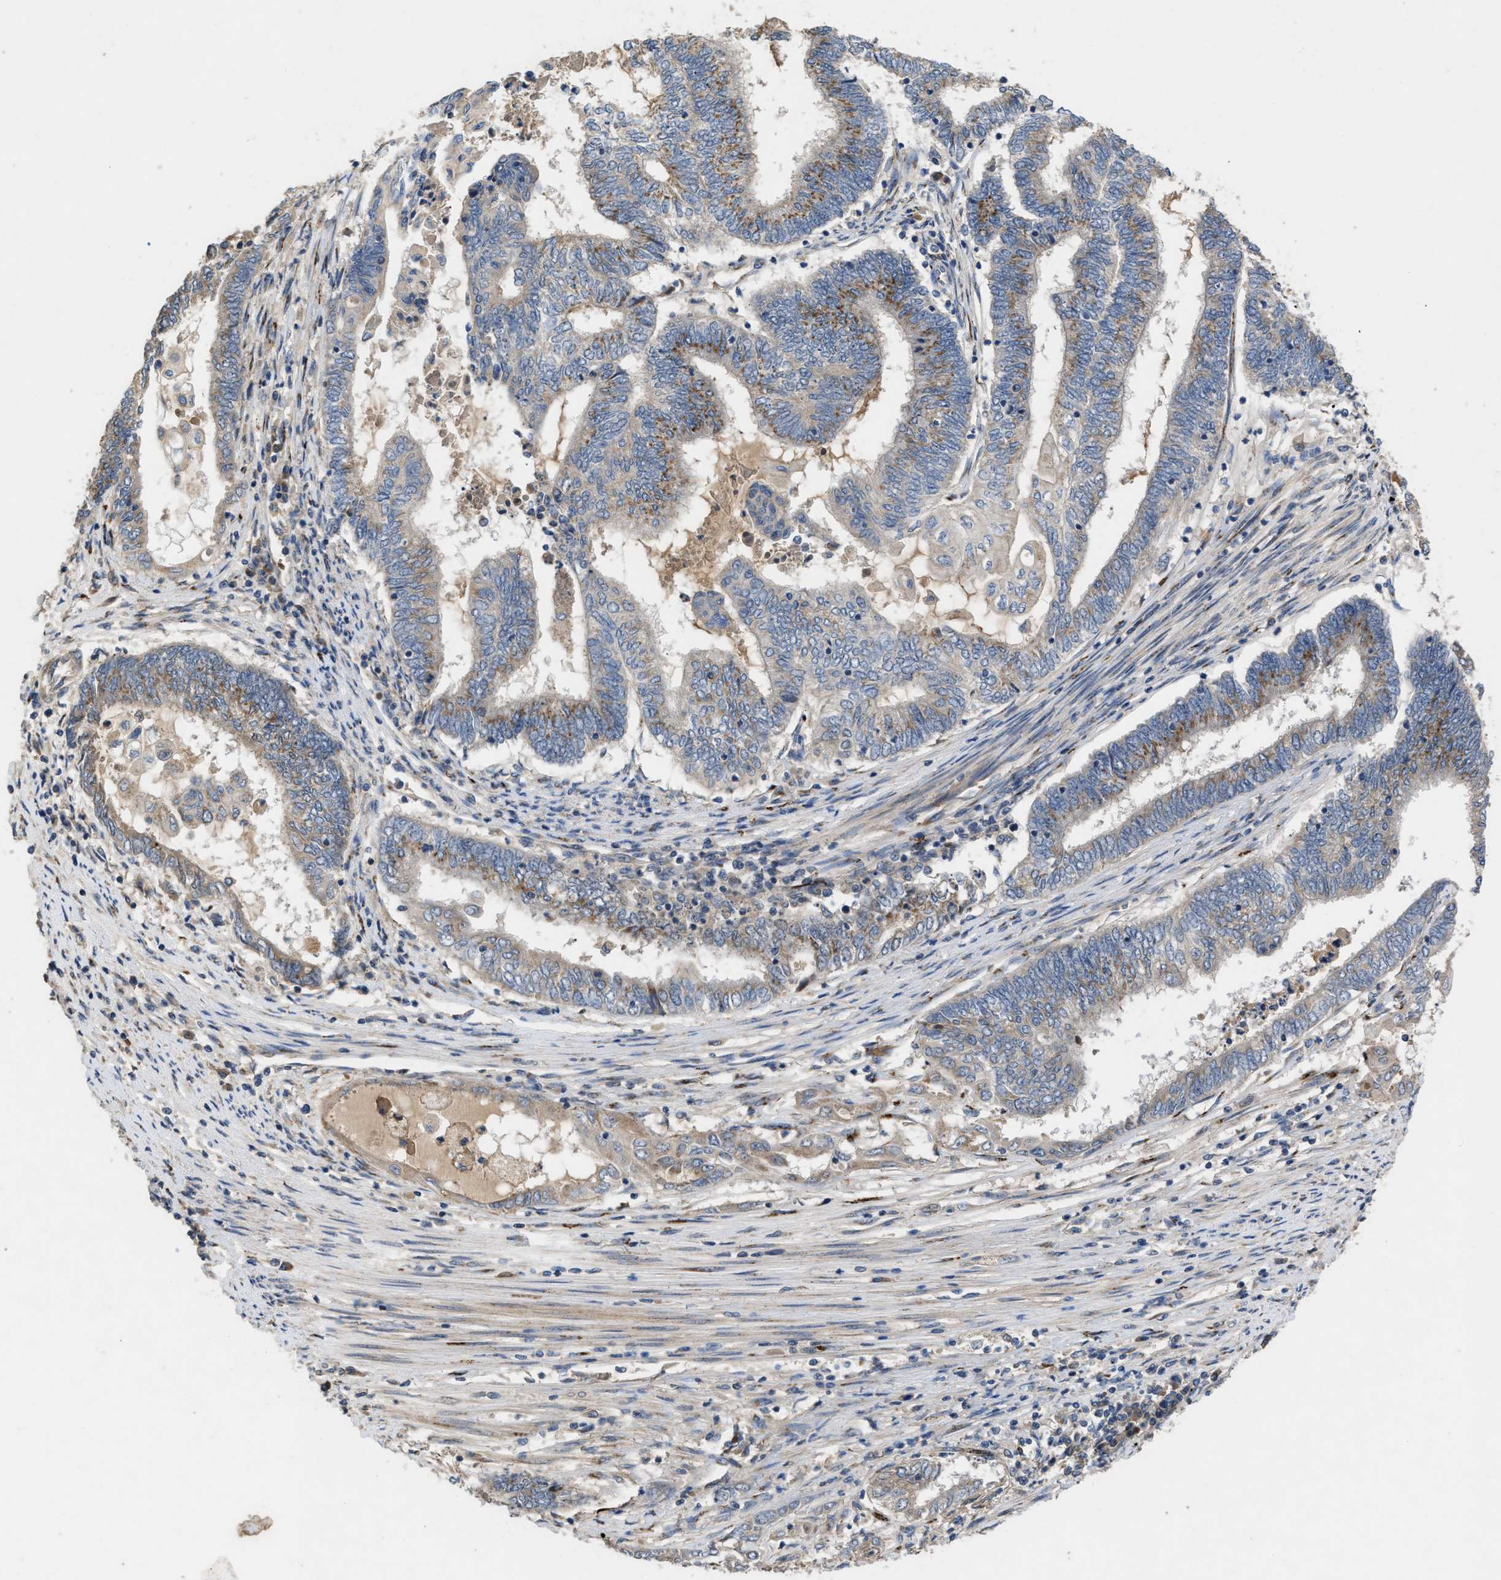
{"staining": {"intensity": "weak", "quantity": ">75%", "location": "cytoplasmic/membranous"}, "tissue": "endometrial cancer", "cell_type": "Tumor cells", "image_type": "cancer", "snomed": [{"axis": "morphology", "description": "Adenocarcinoma, NOS"}, {"axis": "topography", "description": "Uterus"}, {"axis": "topography", "description": "Endometrium"}], "caption": "An immunohistochemistry image of tumor tissue is shown. Protein staining in brown labels weak cytoplasmic/membranous positivity in endometrial cancer within tumor cells.", "gene": "SIK2", "patient": {"sex": "female", "age": 70}}